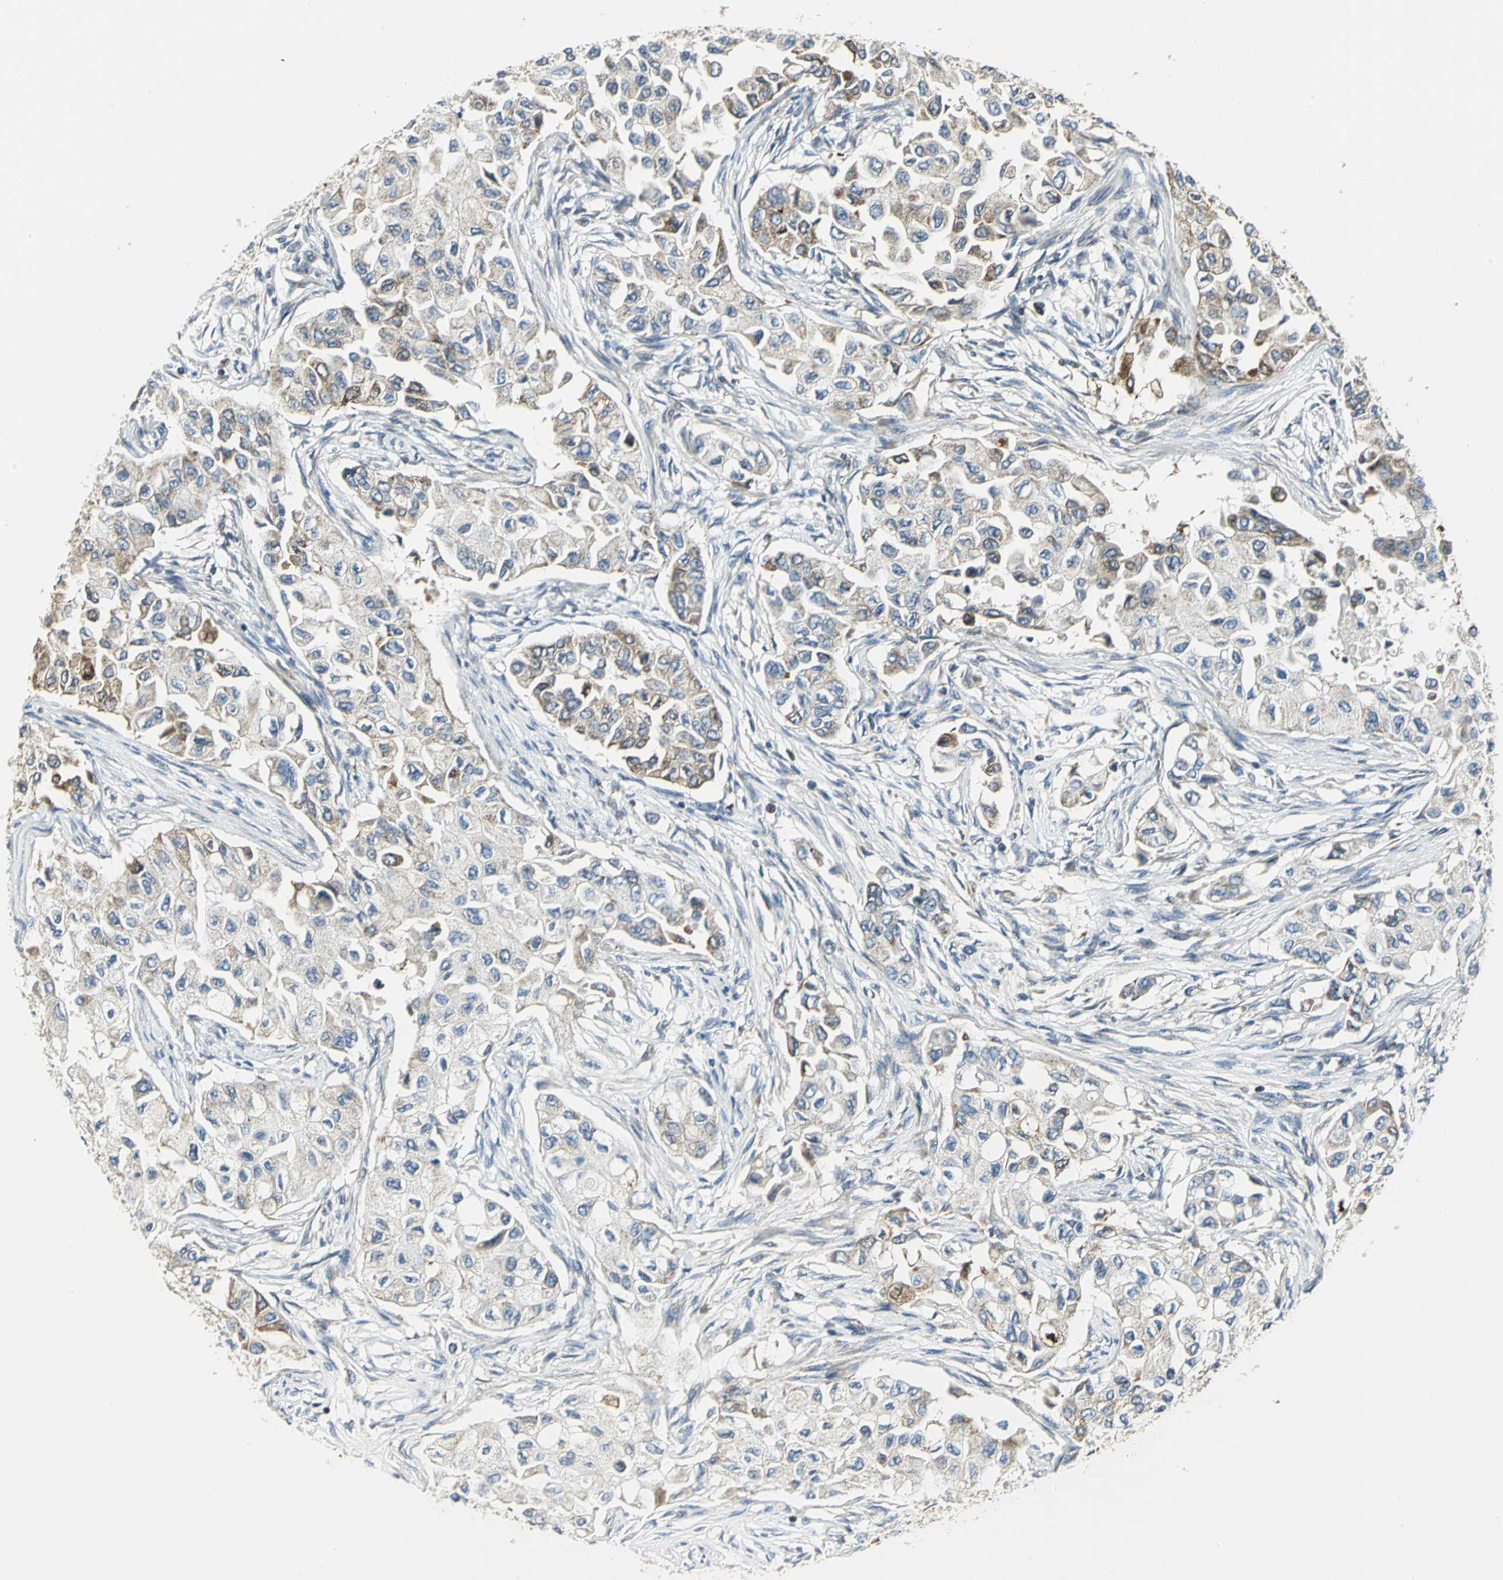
{"staining": {"intensity": "moderate", "quantity": "25%-75%", "location": "cytoplasmic/membranous"}, "tissue": "breast cancer", "cell_type": "Tumor cells", "image_type": "cancer", "snomed": [{"axis": "morphology", "description": "Normal tissue, NOS"}, {"axis": "morphology", "description": "Duct carcinoma"}, {"axis": "topography", "description": "Breast"}], "caption": "Immunohistochemical staining of human breast infiltrating ductal carcinoma shows medium levels of moderate cytoplasmic/membranous staining in approximately 25%-75% of tumor cells.", "gene": "USP40", "patient": {"sex": "female", "age": 49}}